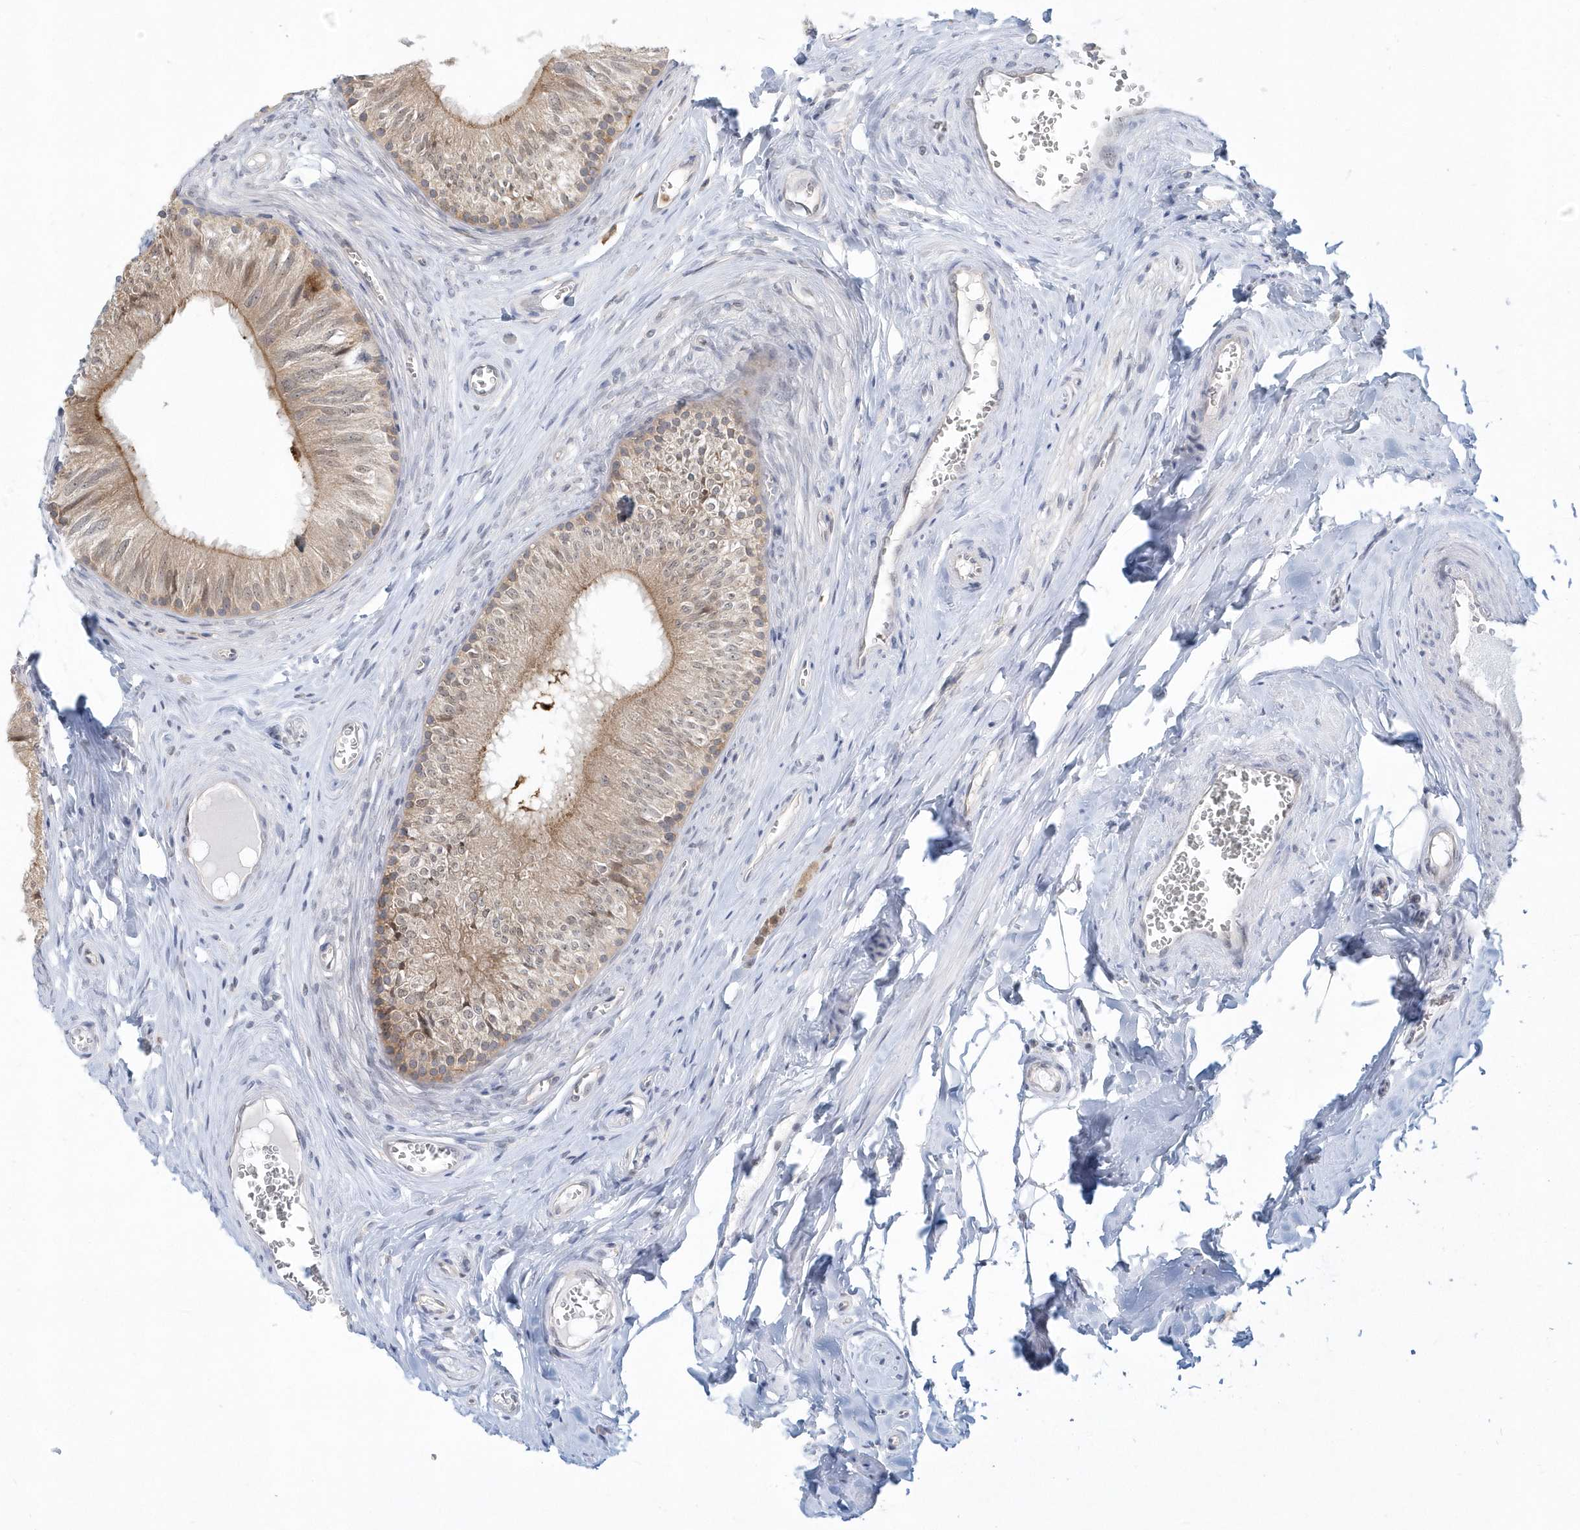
{"staining": {"intensity": "moderate", "quantity": "25%-75%", "location": "cytoplasmic/membranous"}, "tissue": "epididymis", "cell_type": "Glandular cells", "image_type": "normal", "snomed": [{"axis": "morphology", "description": "Normal tissue, NOS"}, {"axis": "topography", "description": "Epididymis"}], "caption": "Moderate cytoplasmic/membranous protein positivity is appreciated in approximately 25%-75% of glandular cells in epididymis. The staining was performed using DAB to visualize the protein expression in brown, while the nuclei were stained in blue with hematoxylin (Magnification: 20x).", "gene": "RNF7", "patient": {"sex": "male", "age": 46}}